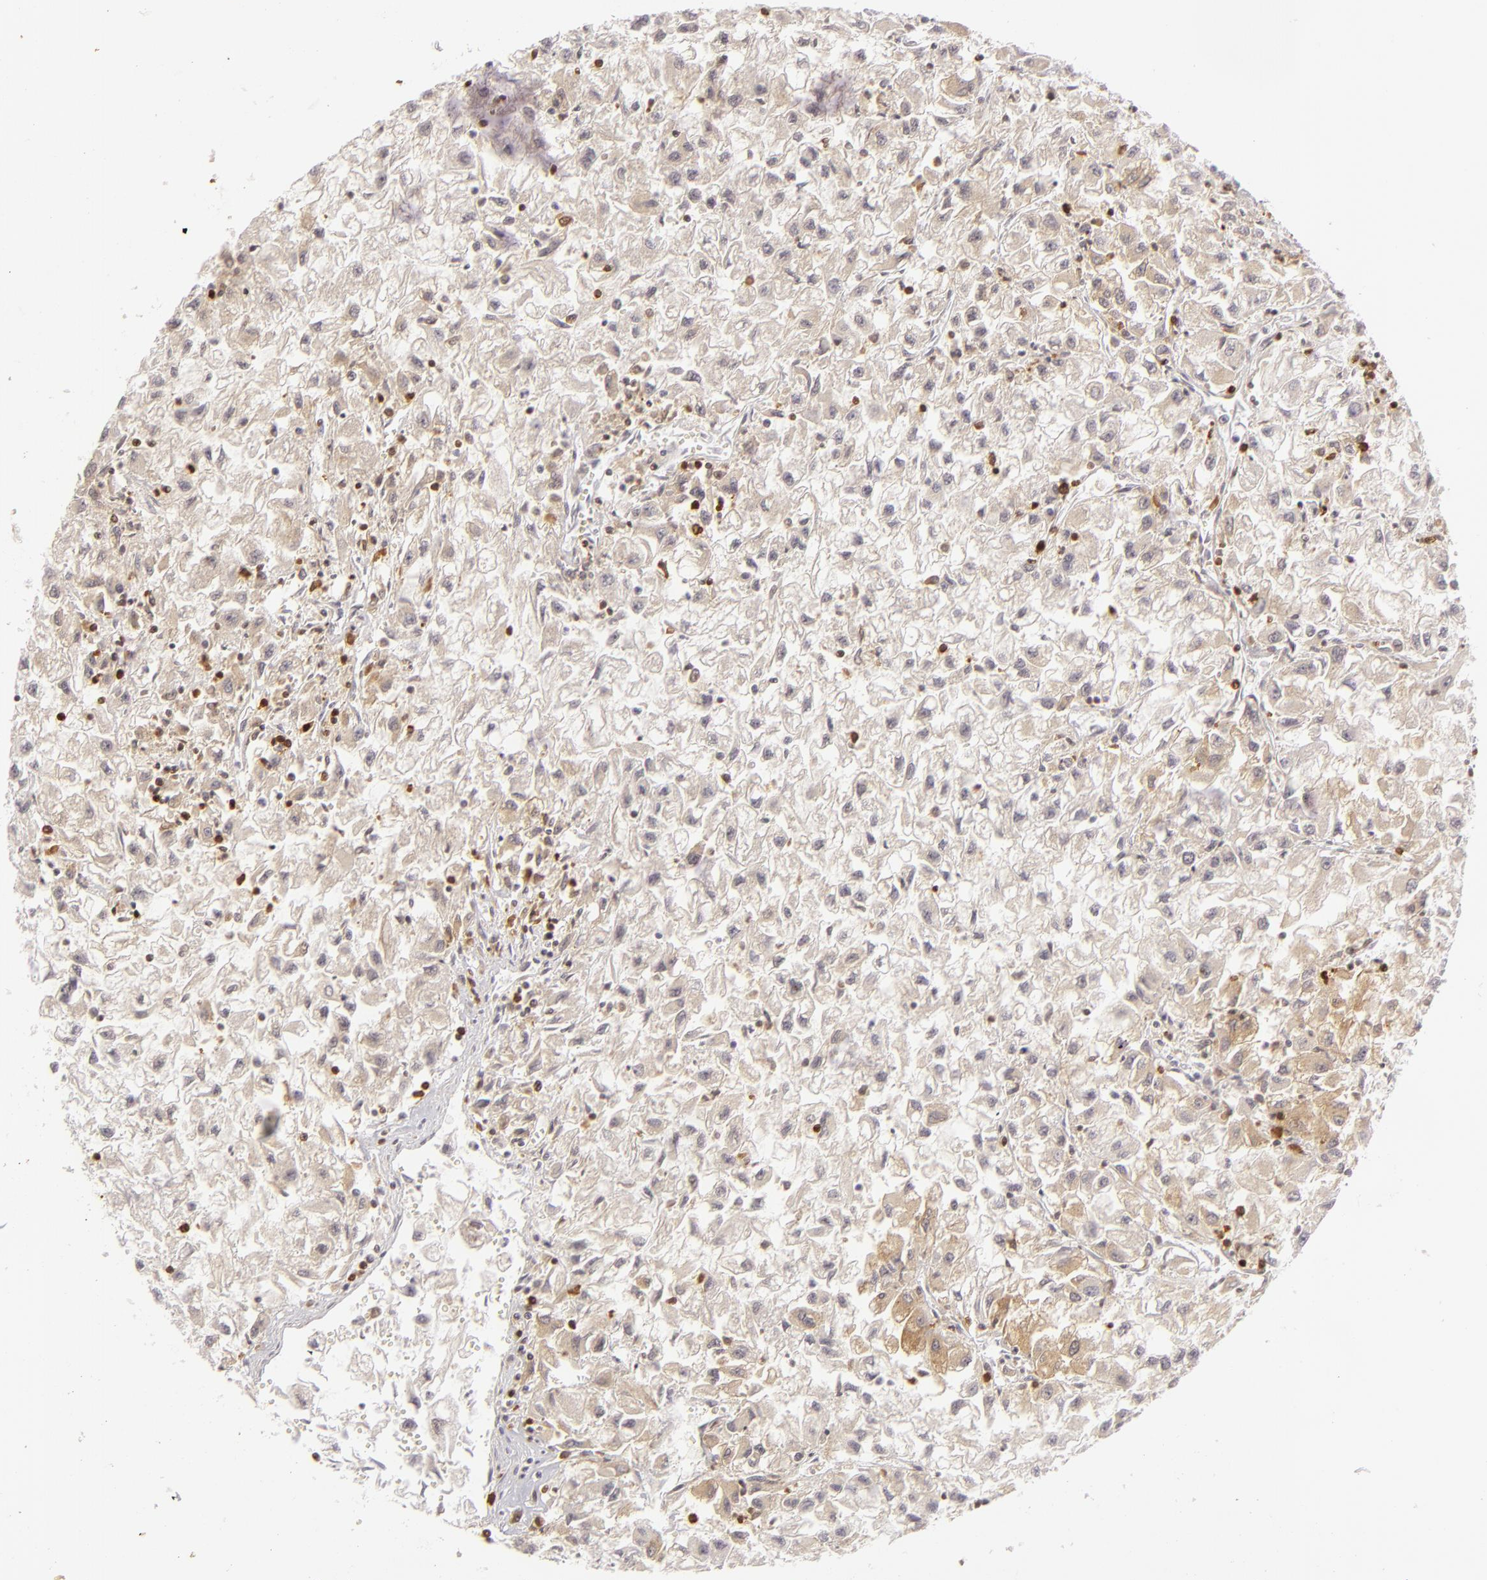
{"staining": {"intensity": "weak", "quantity": "25%-75%", "location": "cytoplasmic/membranous"}, "tissue": "renal cancer", "cell_type": "Tumor cells", "image_type": "cancer", "snomed": [{"axis": "morphology", "description": "Adenocarcinoma, NOS"}, {"axis": "topography", "description": "Kidney"}], "caption": "An IHC micrograph of neoplastic tissue is shown. Protein staining in brown shows weak cytoplasmic/membranous positivity in adenocarcinoma (renal) within tumor cells.", "gene": "APOBEC3G", "patient": {"sex": "male", "age": 59}}